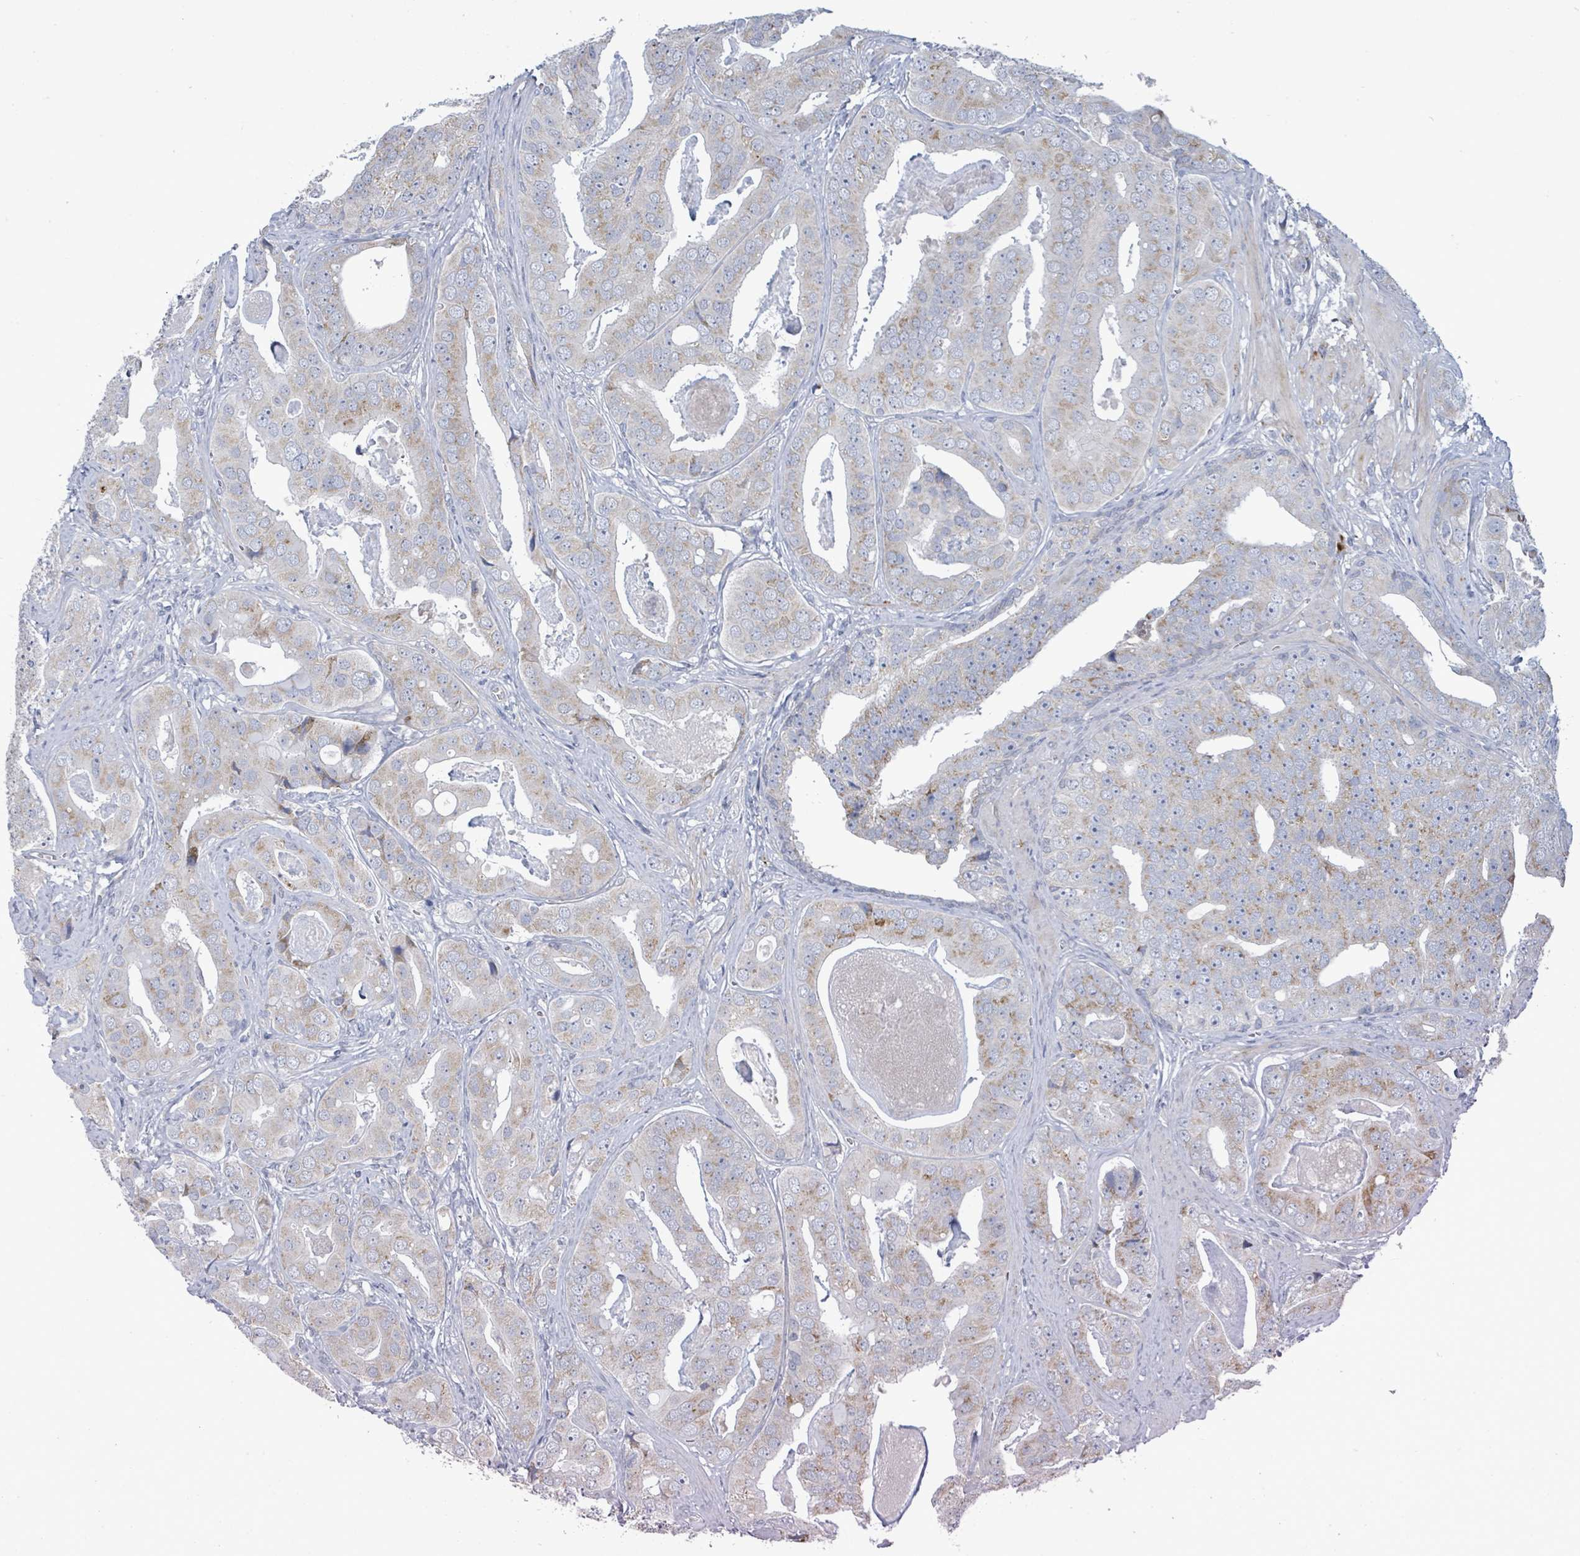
{"staining": {"intensity": "weak", "quantity": "25%-75%", "location": "cytoplasmic/membranous"}, "tissue": "prostate cancer", "cell_type": "Tumor cells", "image_type": "cancer", "snomed": [{"axis": "morphology", "description": "Adenocarcinoma, High grade"}, {"axis": "topography", "description": "Prostate"}], "caption": "Protein analysis of prostate cancer (adenocarcinoma (high-grade)) tissue exhibits weak cytoplasmic/membranous staining in approximately 25%-75% of tumor cells. The protein of interest is stained brown, and the nuclei are stained in blue (DAB IHC with brightfield microscopy, high magnification).", "gene": "ZFPM1", "patient": {"sex": "male", "age": 71}}